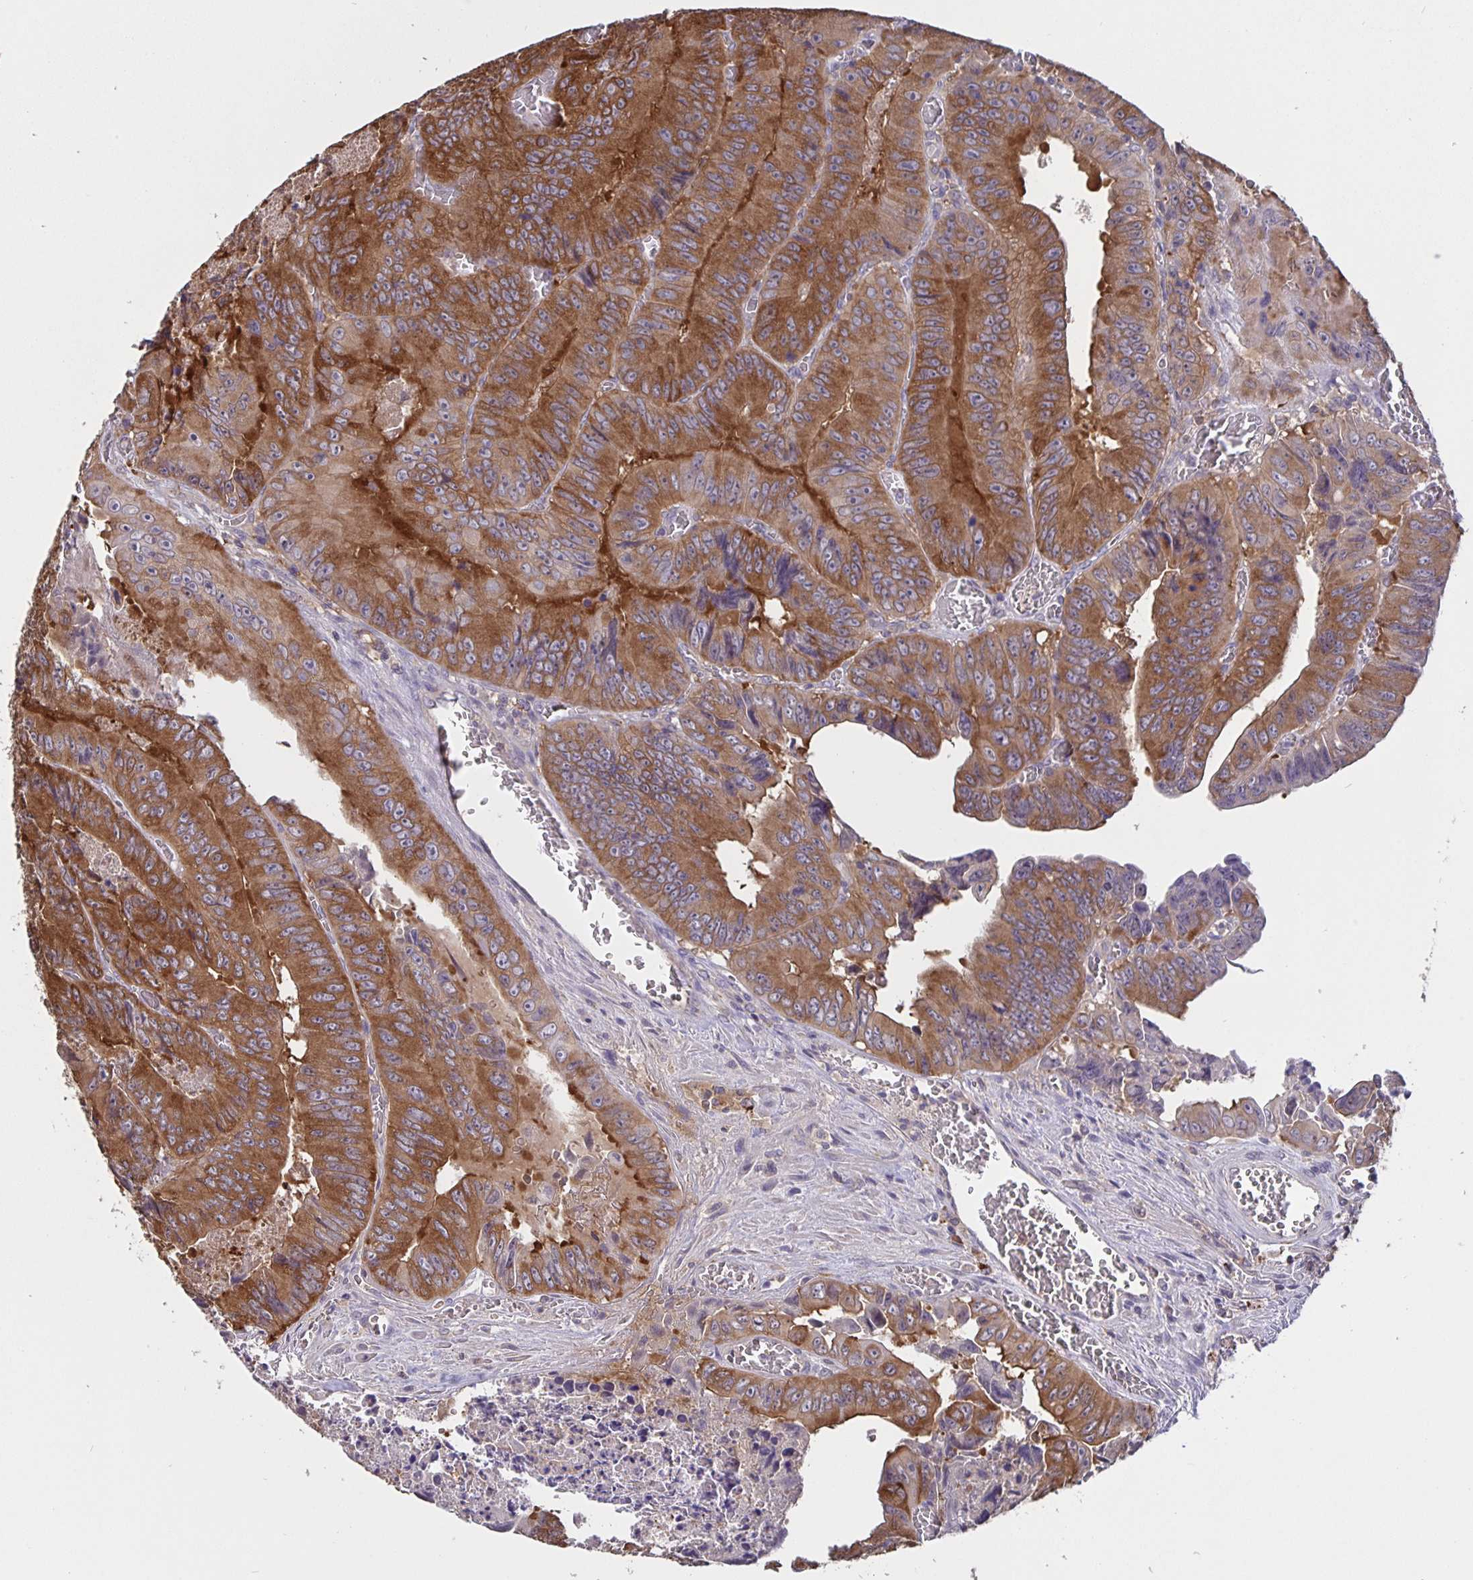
{"staining": {"intensity": "moderate", "quantity": ">75%", "location": "cytoplasmic/membranous"}, "tissue": "colorectal cancer", "cell_type": "Tumor cells", "image_type": "cancer", "snomed": [{"axis": "morphology", "description": "Adenocarcinoma, NOS"}, {"axis": "topography", "description": "Colon"}], "caption": "IHC image of neoplastic tissue: adenocarcinoma (colorectal) stained using immunohistochemistry (IHC) demonstrates medium levels of moderate protein expression localized specifically in the cytoplasmic/membranous of tumor cells, appearing as a cytoplasmic/membranous brown color.", "gene": "FEM1C", "patient": {"sex": "female", "age": 84}}